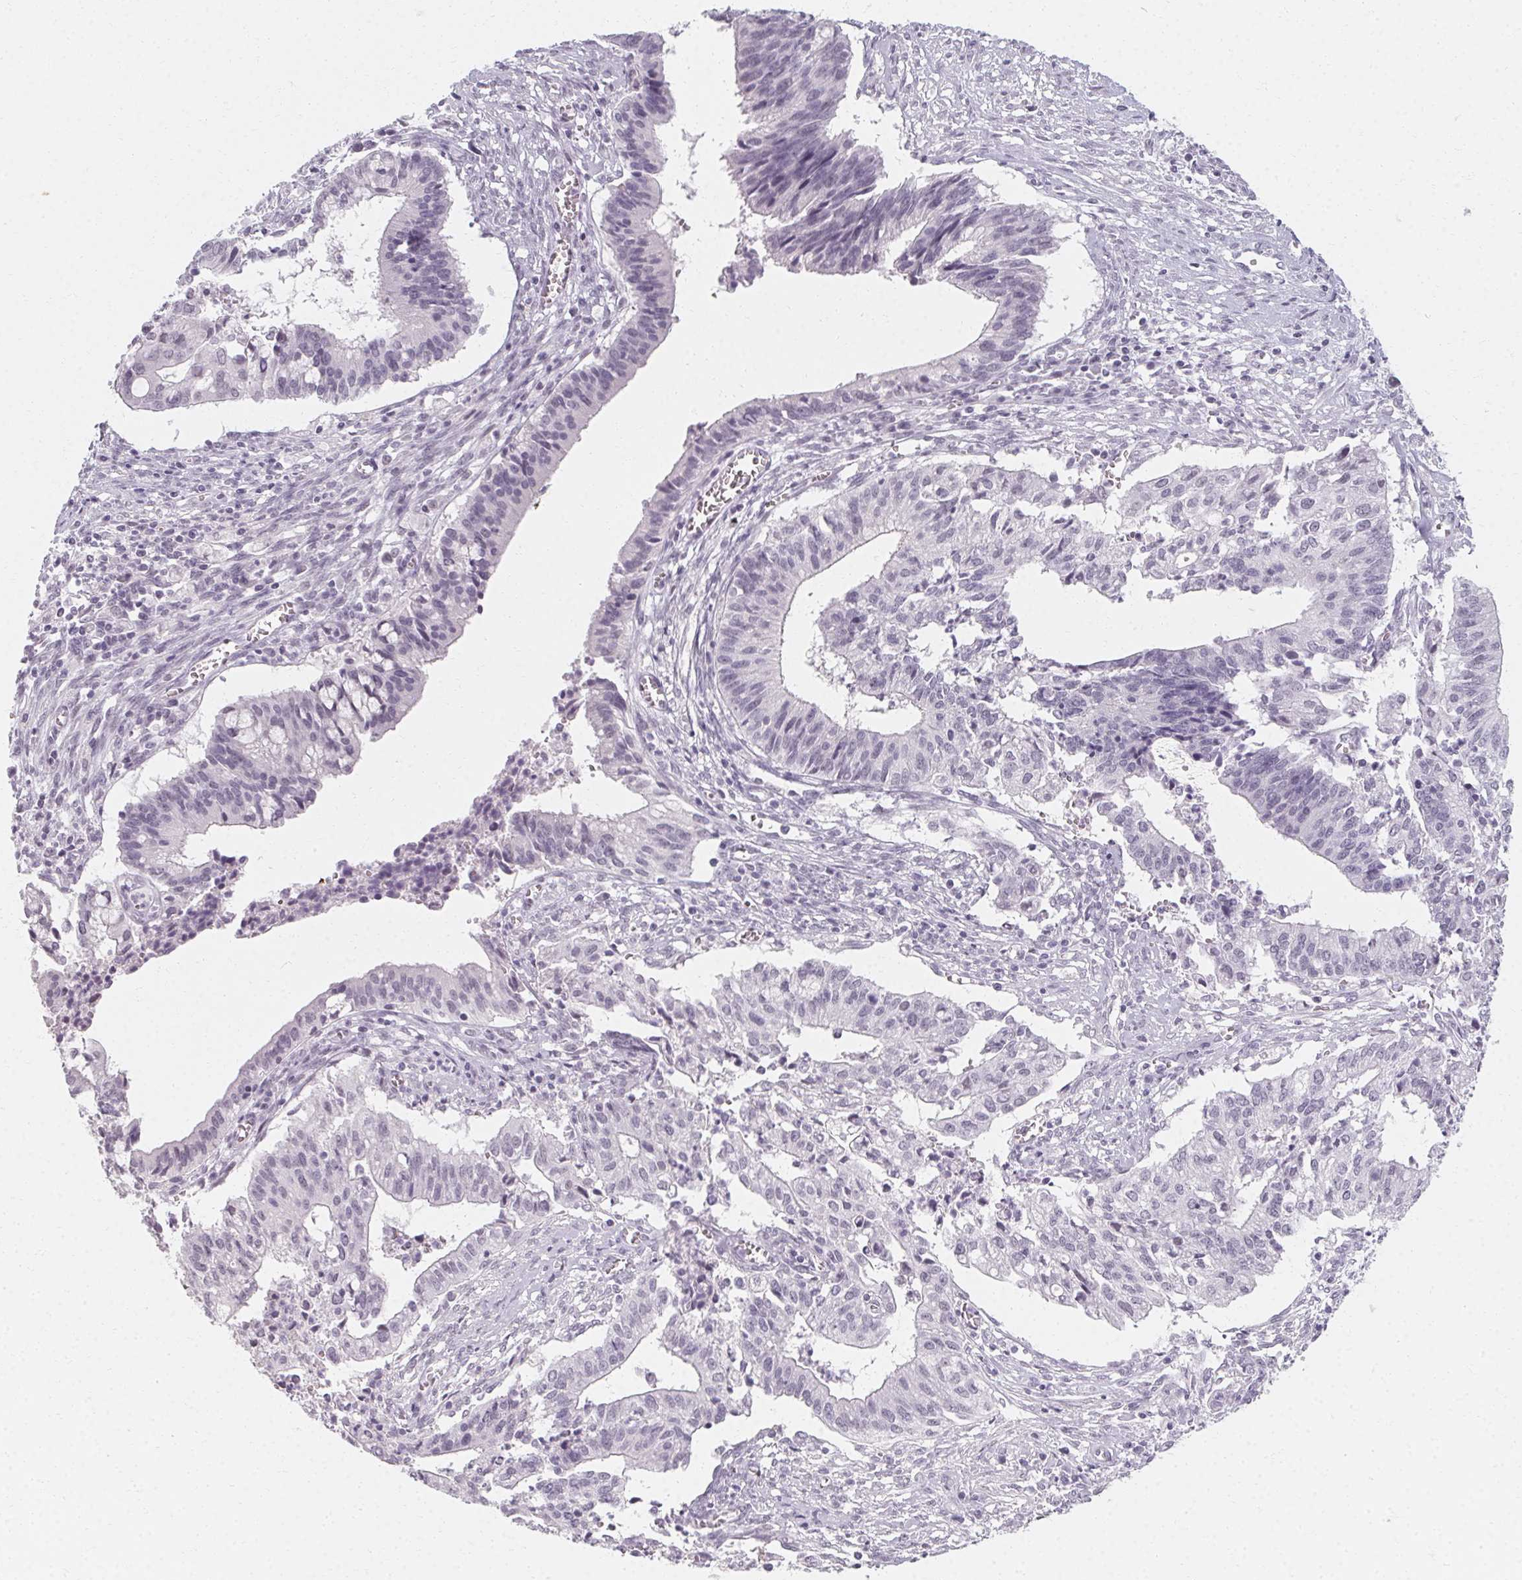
{"staining": {"intensity": "negative", "quantity": "none", "location": "none"}, "tissue": "cervical cancer", "cell_type": "Tumor cells", "image_type": "cancer", "snomed": [{"axis": "morphology", "description": "Adenocarcinoma, NOS"}, {"axis": "topography", "description": "Cervix"}], "caption": "DAB immunohistochemical staining of adenocarcinoma (cervical) demonstrates no significant expression in tumor cells.", "gene": "SYNPR", "patient": {"sex": "female", "age": 44}}